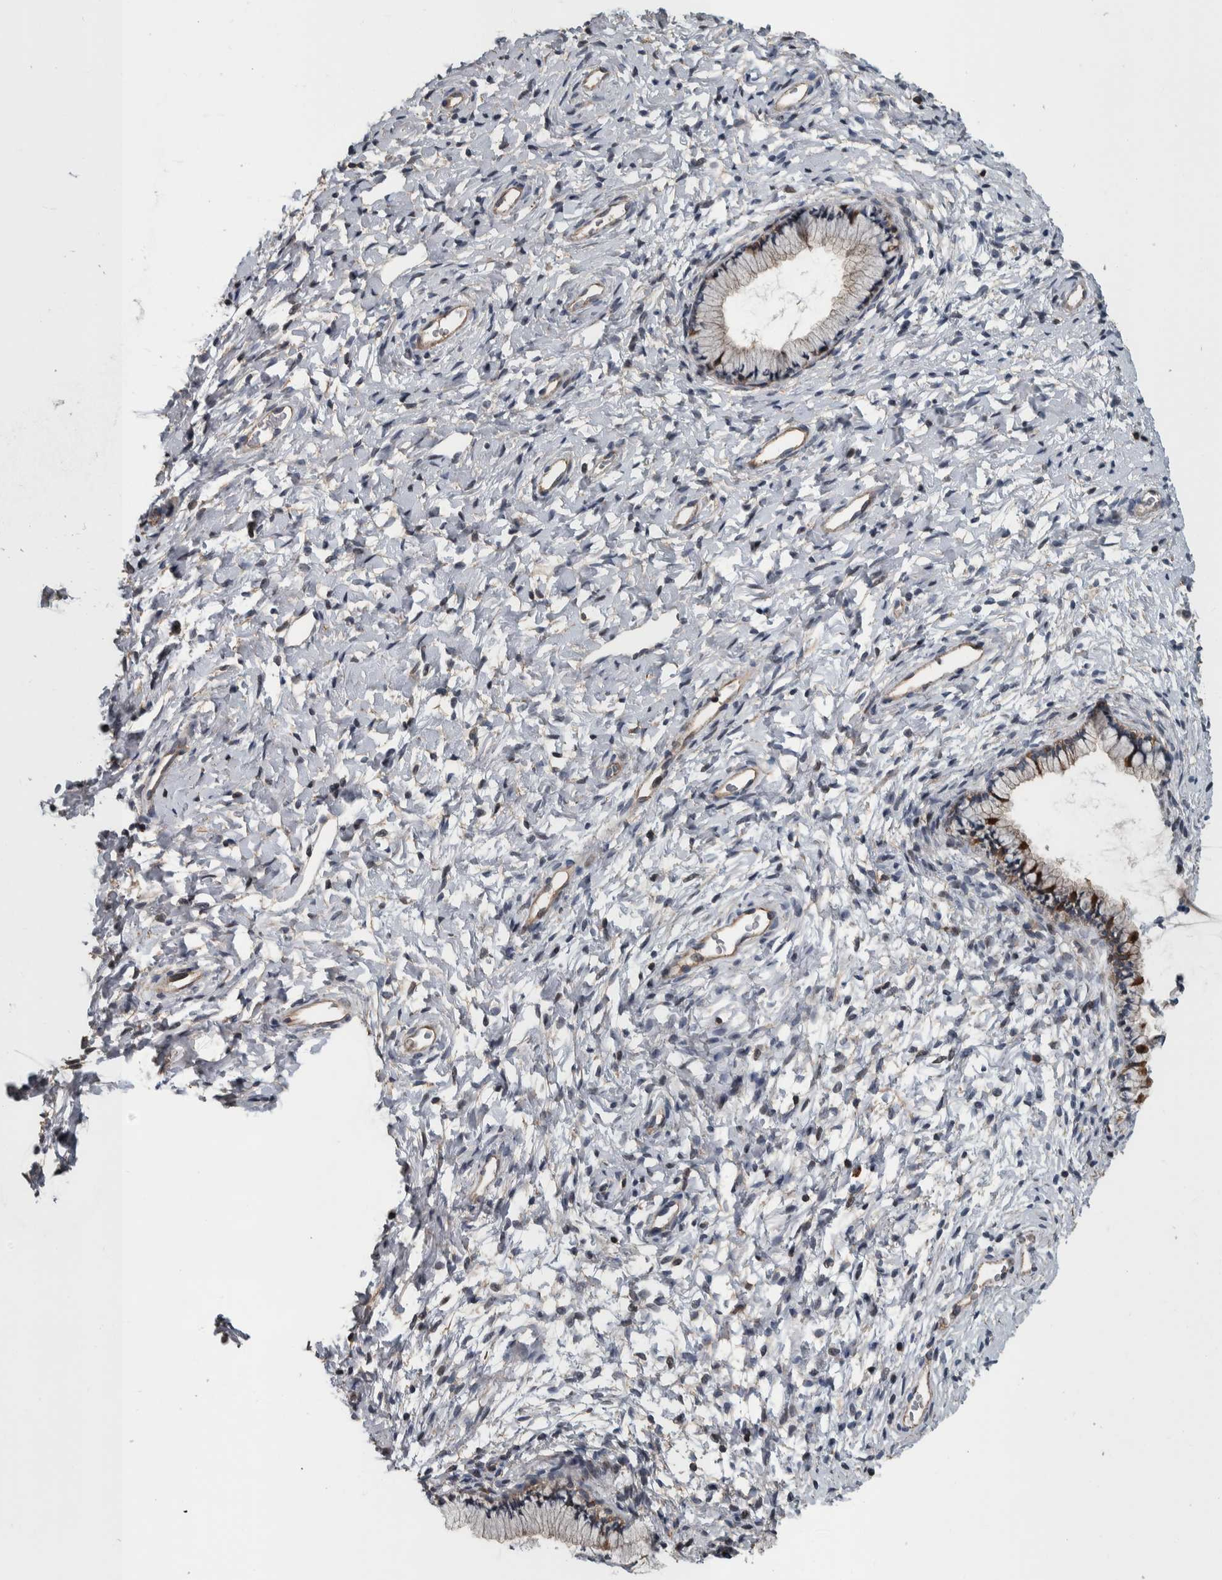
{"staining": {"intensity": "moderate", "quantity": "25%-75%", "location": "cytoplasmic/membranous"}, "tissue": "cervix", "cell_type": "Glandular cells", "image_type": "normal", "snomed": [{"axis": "morphology", "description": "Normal tissue, NOS"}, {"axis": "topography", "description": "Cervix"}], "caption": "Immunohistochemical staining of unremarkable human cervix exhibits medium levels of moderate cytoplasmic/membranous expression in approximately 25%-75% of glandular cells.", "gene": "BAIAP2L1", "patient": {"sex": "female", "age": 72}}